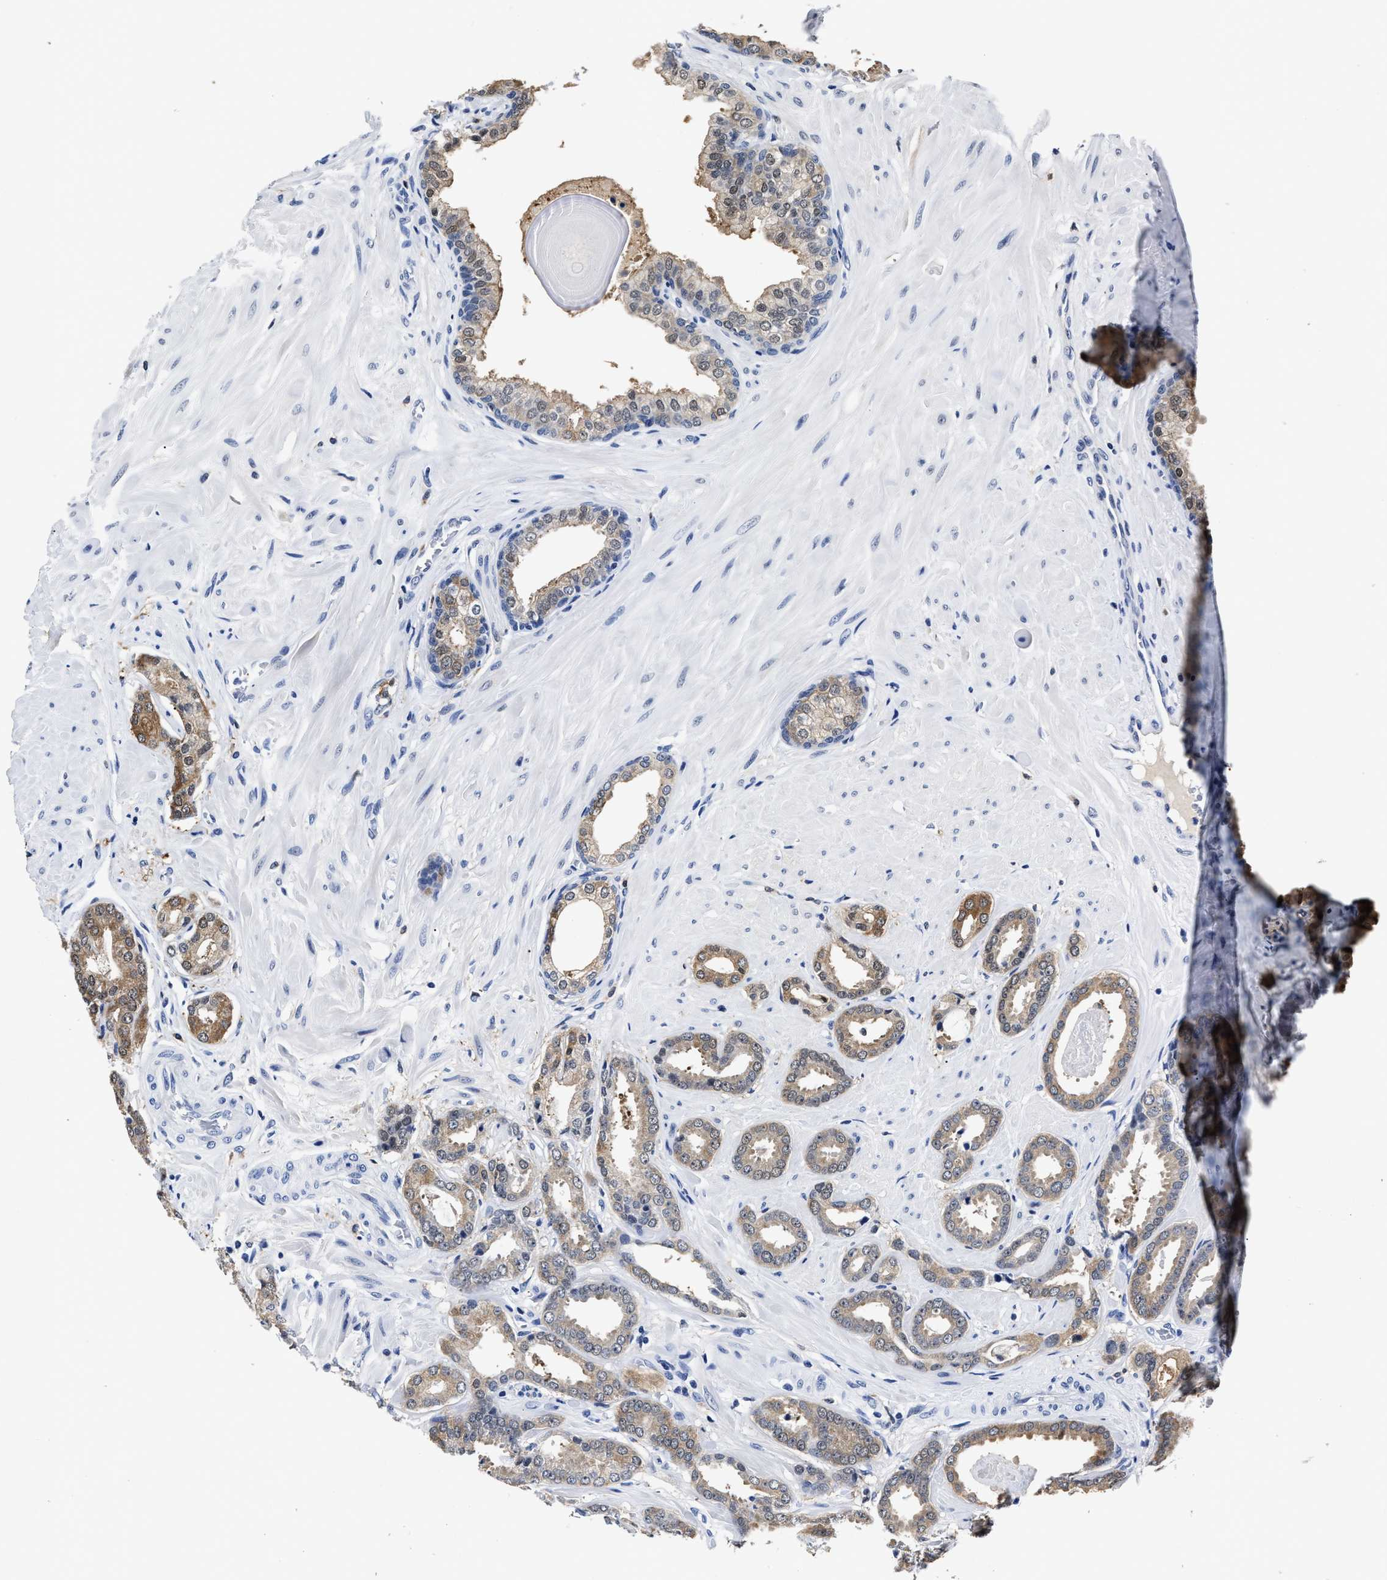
{"staining": {"intensity": "moderate", "quantity": "25%-75%", "location": "cytoplasmic/membranous"}, "tissue": "prostate cancer", "cell_type": "Tumor cells", "image_type": "cancer", "snomed": [{"axis": "morphology", "description": "Adenocarcinoma, Low grade"}, {"axis": "topography", "description": "Prostate"}], "caption": "Human adenocarcinoma (low-grade) (prostate) stained with a brown dye reveals moderate cytoplasmic/membranous positive positivity in about 25%-75% of tumor cells.", "gene": "PRPF4B", "patient": {"sex": "male", "age": 53}}